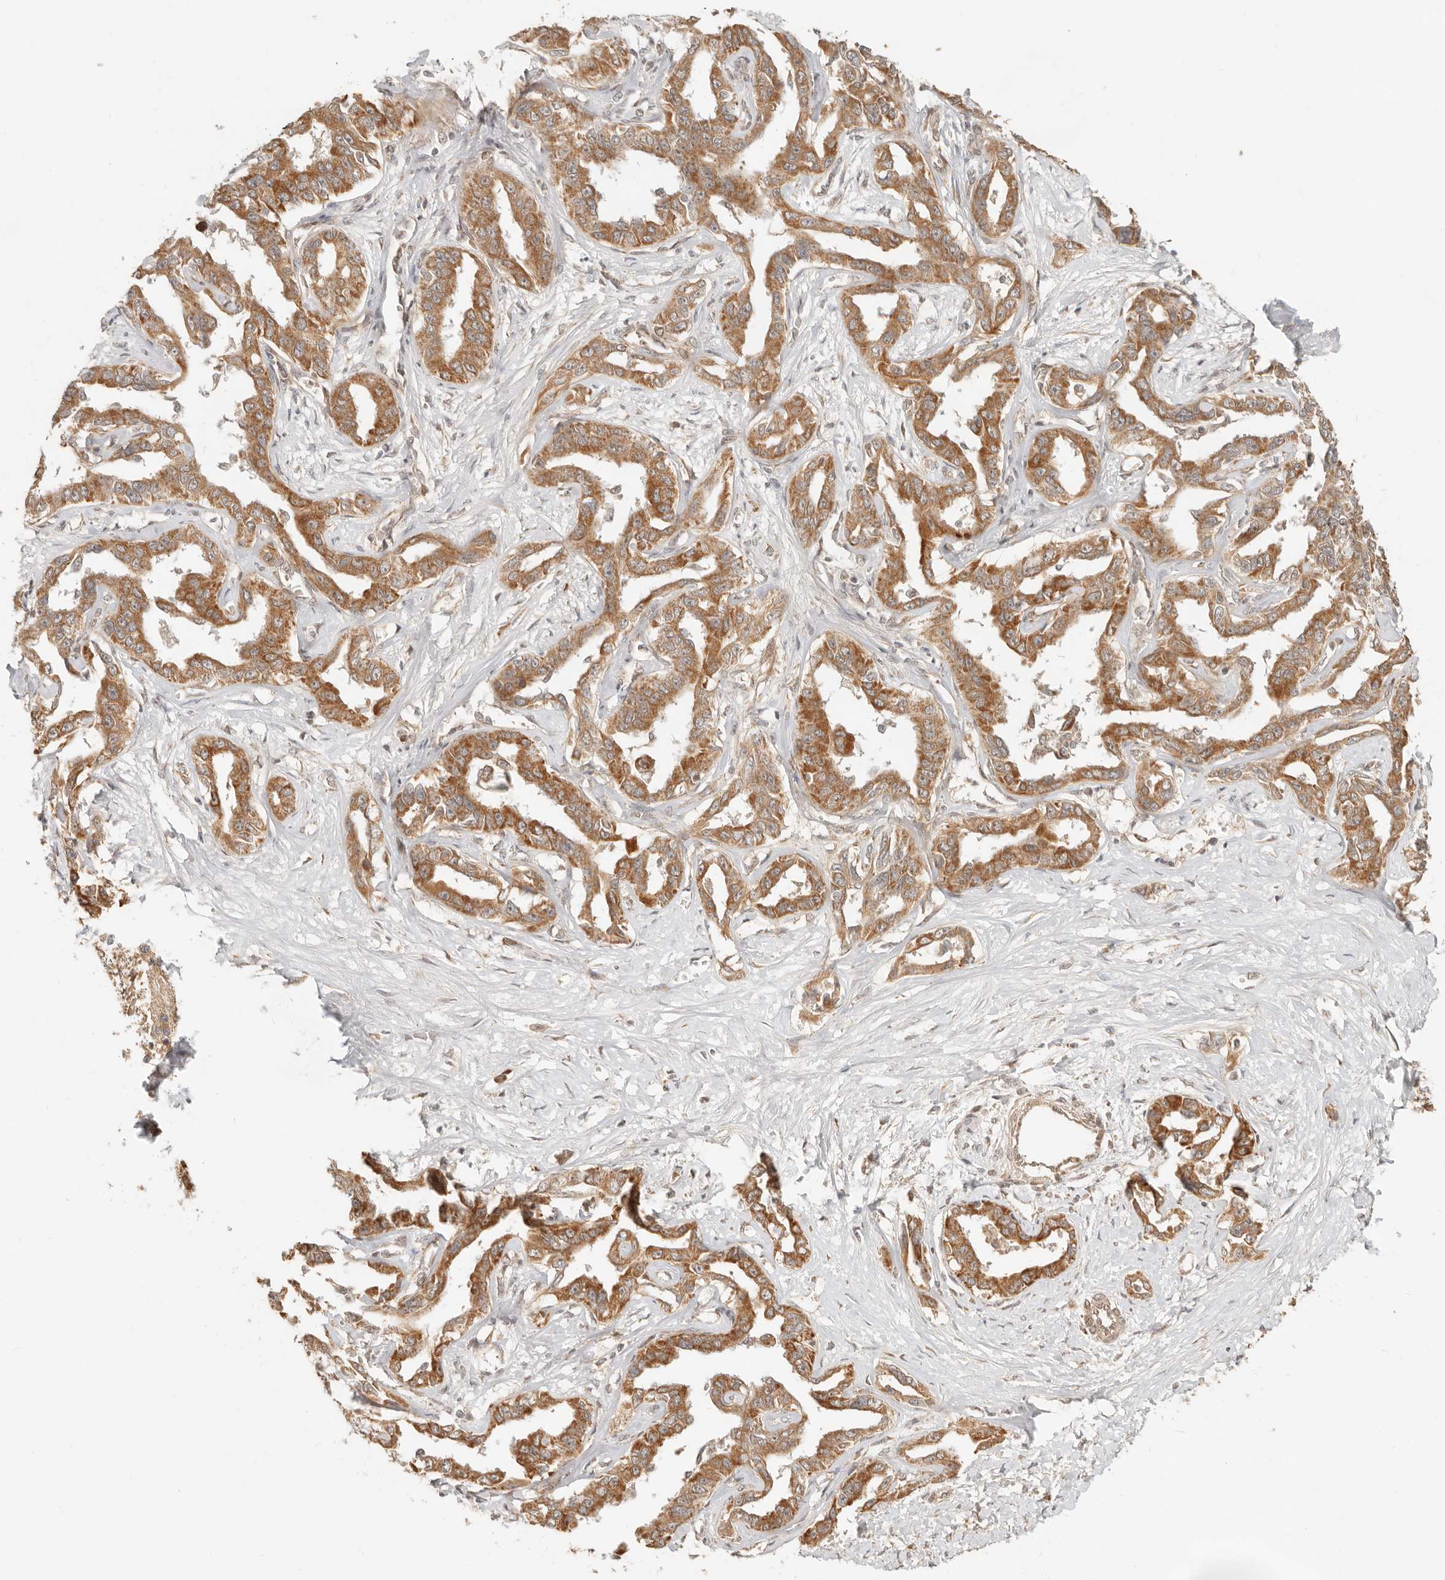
{"staining": {"intensity": "moderate", "quantity": ">75%", "location": "cytoplasmic/membranous"}, "tissue": "liver cancer", "cell_type": "Tumor cells", "image_type": "cancer", "snomed": [{"axis": "morphology", "description": "Cholangiocarcinoma"}, {"axis": "topography", "description": "Liver"}], "caption": "There is medium levels of moderate cytoplasmic/membranous positivity in tumor cells of cholangiocarcinoma (liver), as demonstrated by immunohistochemical staining (brown color).", "gene": "BAALC", "patient": {"sex": "male", "age": 59}}